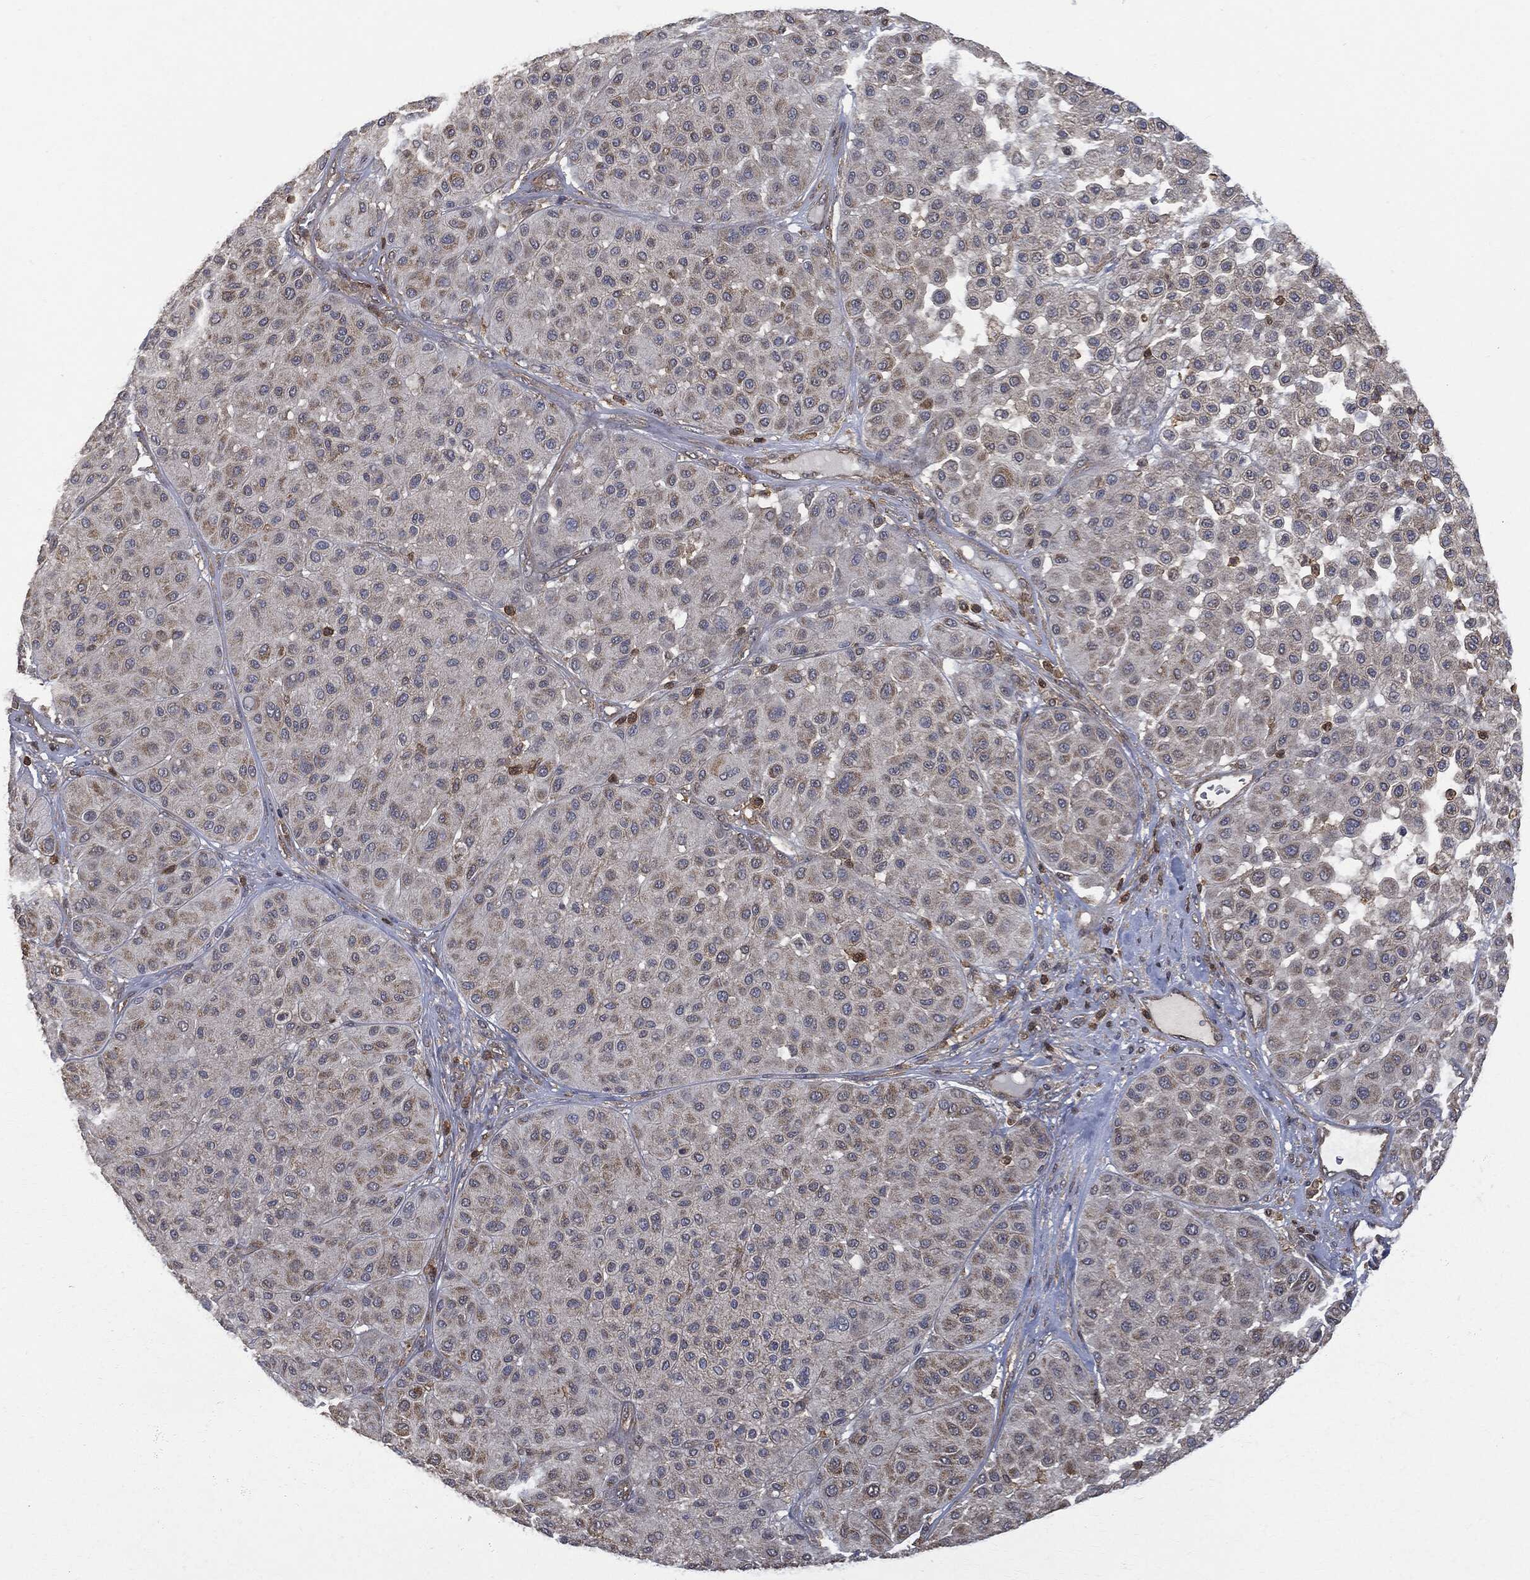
{"staining": {"intensity": "weak", "quantity": "<25%", "location": "cytoplasmic/membranous"}, "tissue": "melanoma", "cell_type": "Tumor cells", "image_type": "cancer", "snomed": [{"axis": "morphology", "description": "Malignant melanoma, Metastatic site"}, {"axis": "topography", "description": "Smooth muscle"}], "caption": "Immunohistochemical staining of human malignant melanoma (metastatic site) displays no significant staining in tumor cells. (Stains: DAB (3,3'-diaminobenzidine) IHC with hematoxylin counter stain, Microscopy: brightfield microscopy at high magnification).", "gene": "PSMB10", "patient": {"sex": "male", "age": 41}}